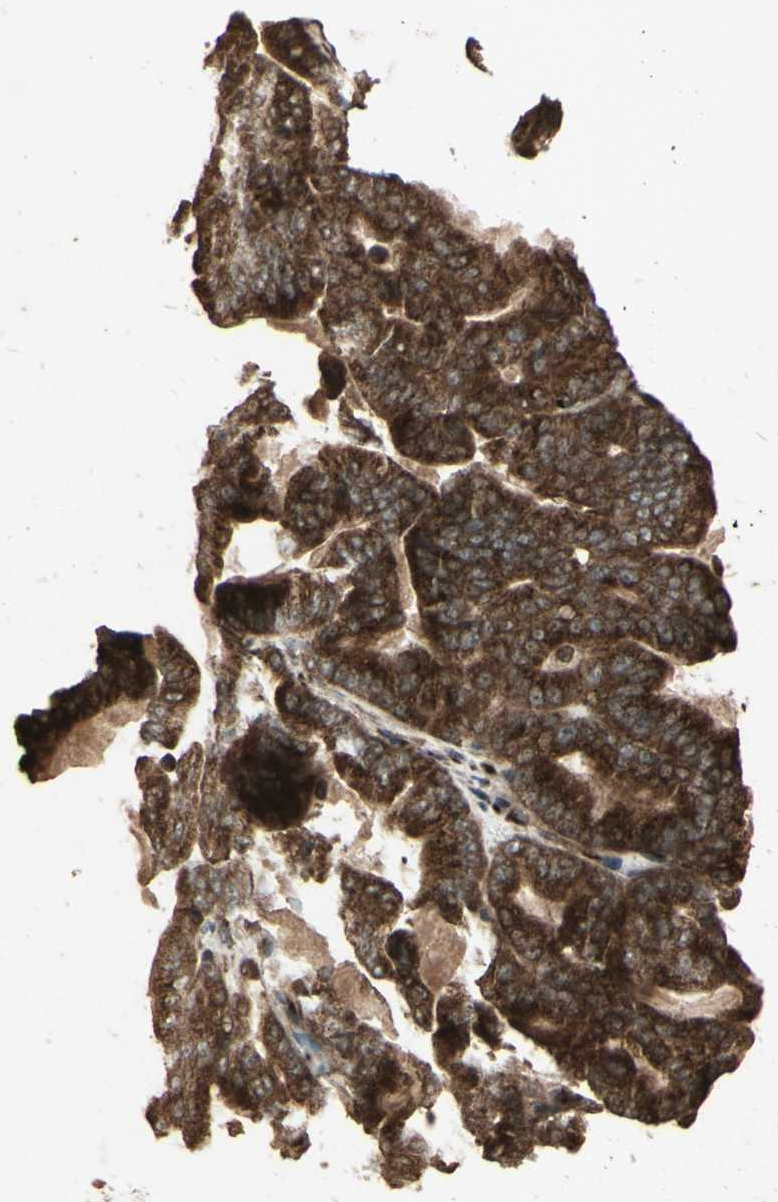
{"staining": {"intensity": "strong", "quantity": ">75%", "location": "cytoplasmic/membranous"}, "tissue": "pancreatic cancer", "cell_type": "Tumor cells", "image_type": "cancer", "snomed": [{"axis": "morphology", "description": "Adenocarcinoma, NOS"}, {"axis": "topography", "description": "Pancreas"}], "caption": "This photomicrograph shows immunohistochemistry staining of human pancreatic cancer (adenocarcinoma), with high strong cytoplasmic/membranous expression in approximately >75% of tumor cells.", "gene": "AP1G1", "patient": {"sex": "male", "age": 63}}